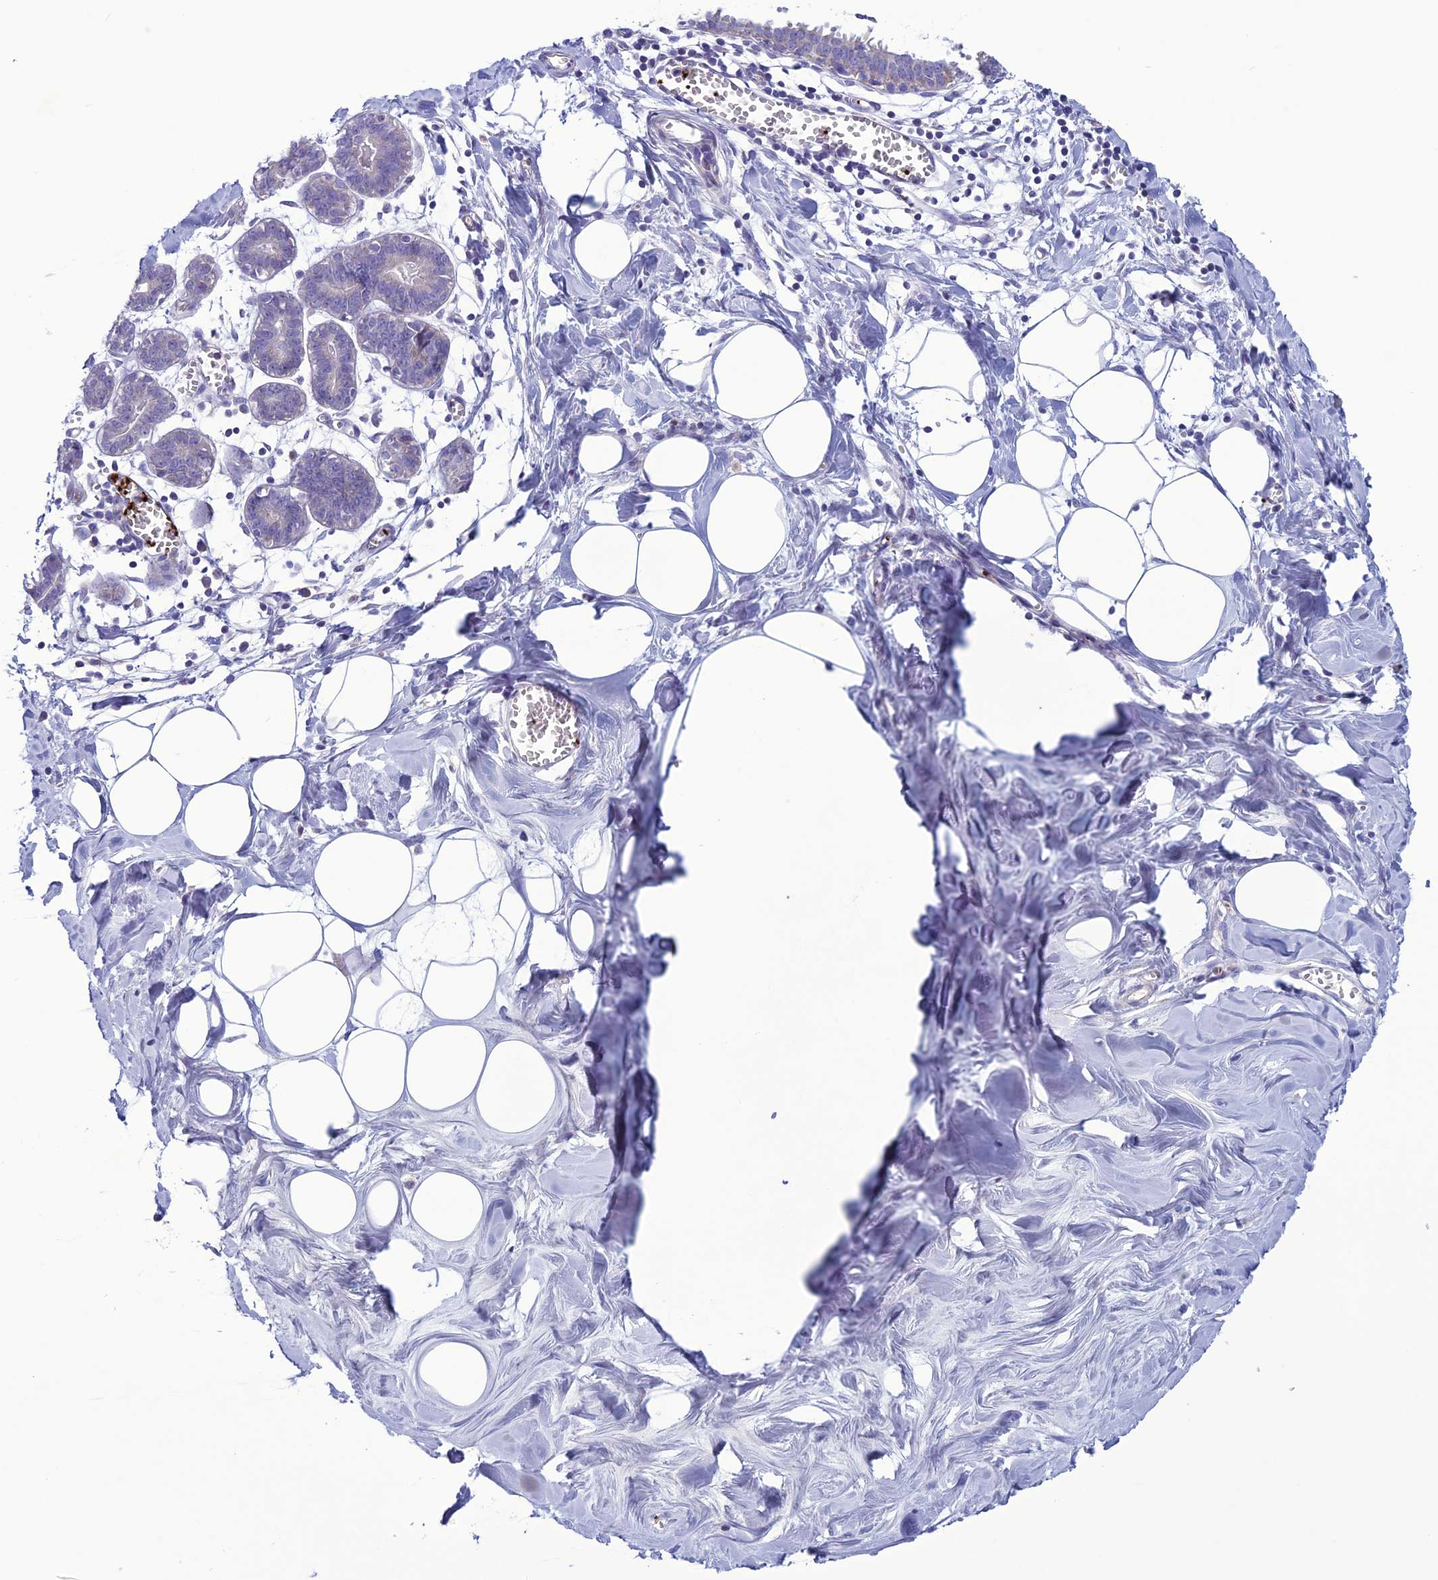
{"staining": {"intensity": "negative", "quantity": "none", "location": "none"}, "tissue": "breast", "cell_type": "Adipocytes", "image_type": "normal", "snomed": [{"axis": "morphology", "description": "Normal tissue, NOS"}, {"axis": "topography", "description": "Breast"}], "caption": "IHC image of normal breast stained for a protein (brown), which displays no staining in adipocytes. (DAB immunohistochemistry, high magnification).", "gene": "C21orf140", "patient": {"sex": "female", "age": 27}}